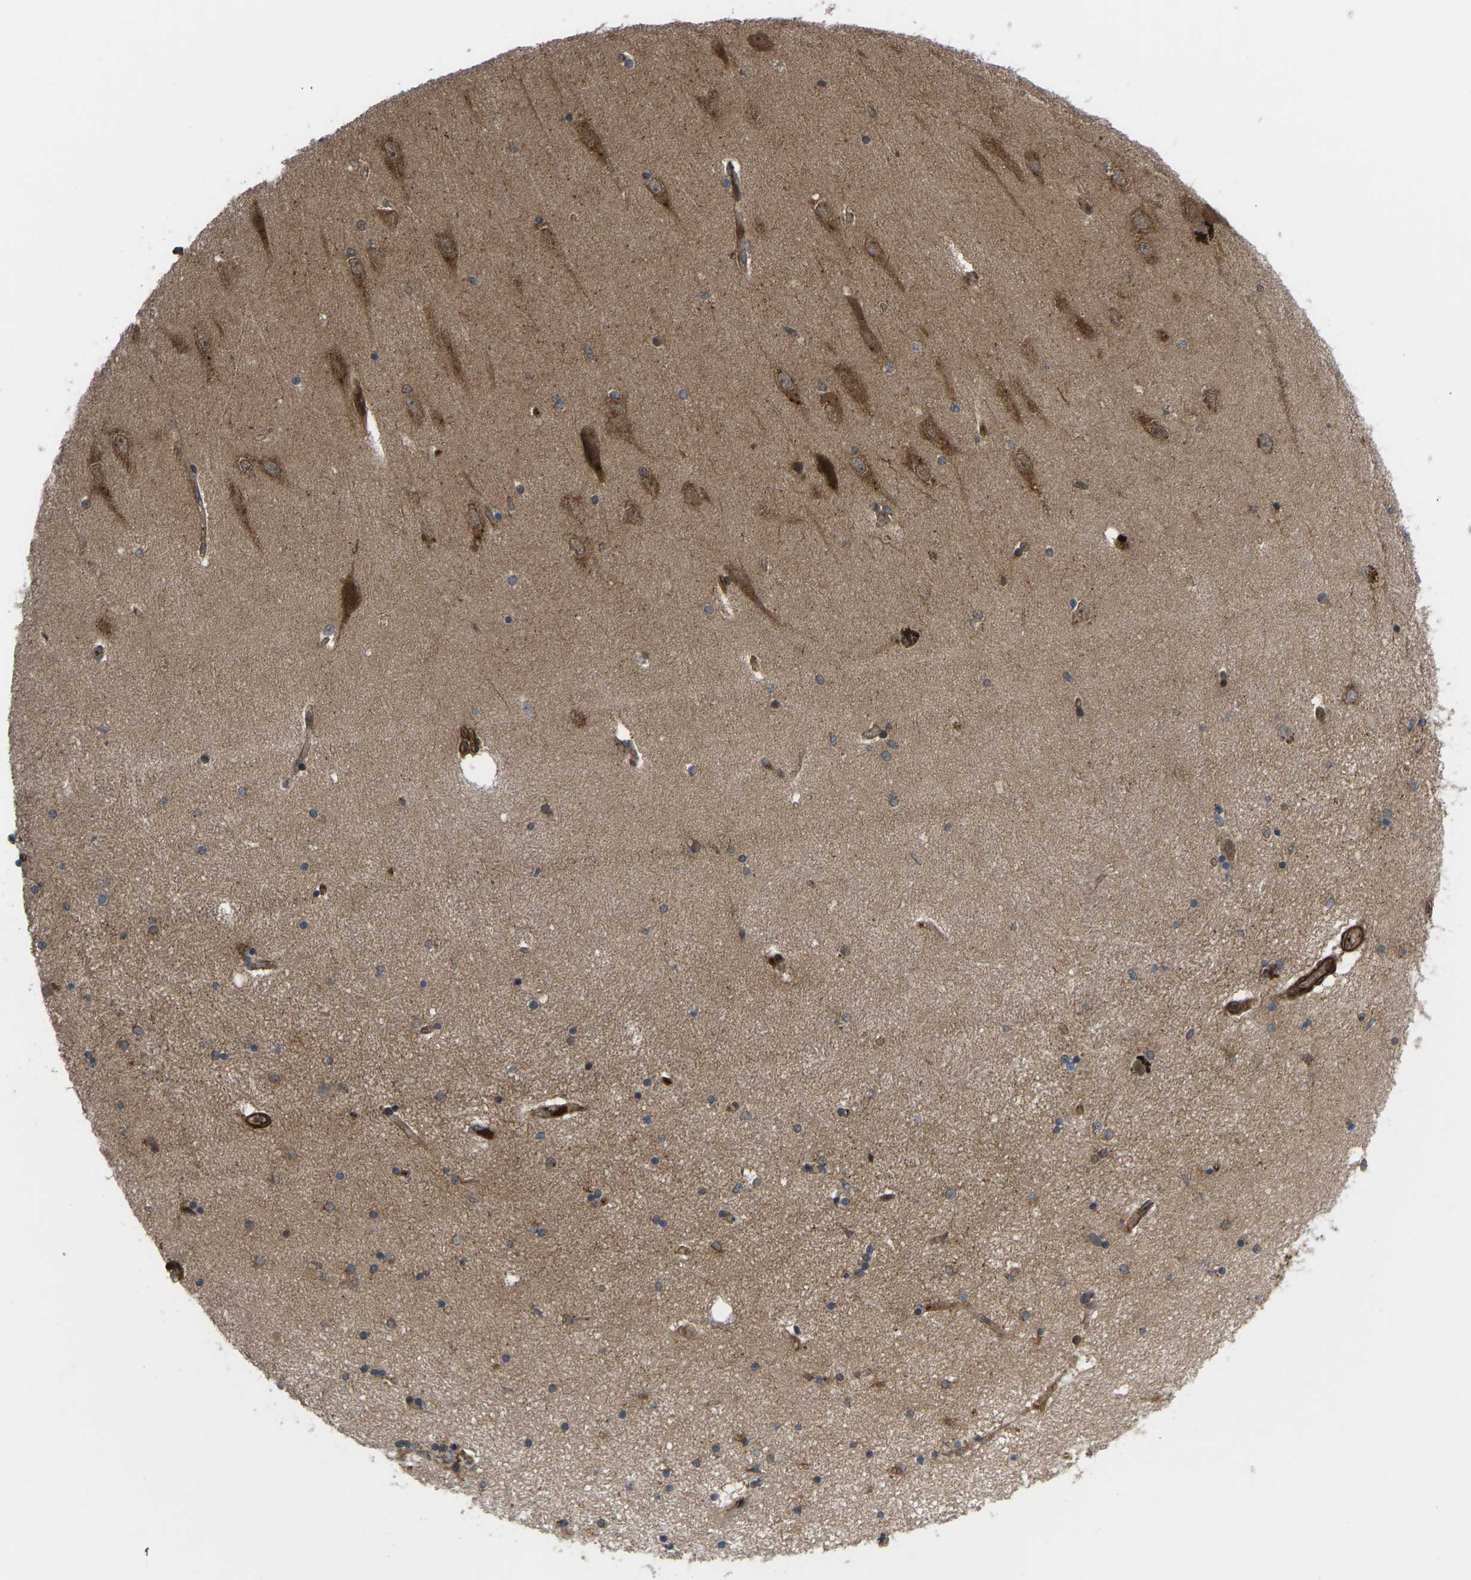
{"staining": {"intensity": "moderate", "quantity": "<25%", "location": "cytoplasmic/membranous"}, "tissue": "hippocampus", "cell_type": "Glial cells", "image_type": "normal", "snomed": [{"axis": "morphology", "description": "Normal tissue, NOS"}, {"axis": "topography", "description": "Hippocampus"}], "caption": "Moderate cytoplasmic/membranous expression is appreciated in approximately <25% of glial cells in benign hippocampus. (IHC, brightfield microscopy, high magnification).", "gene": "CYP7B1", "patient": {"sex": "female", "age": 54}}